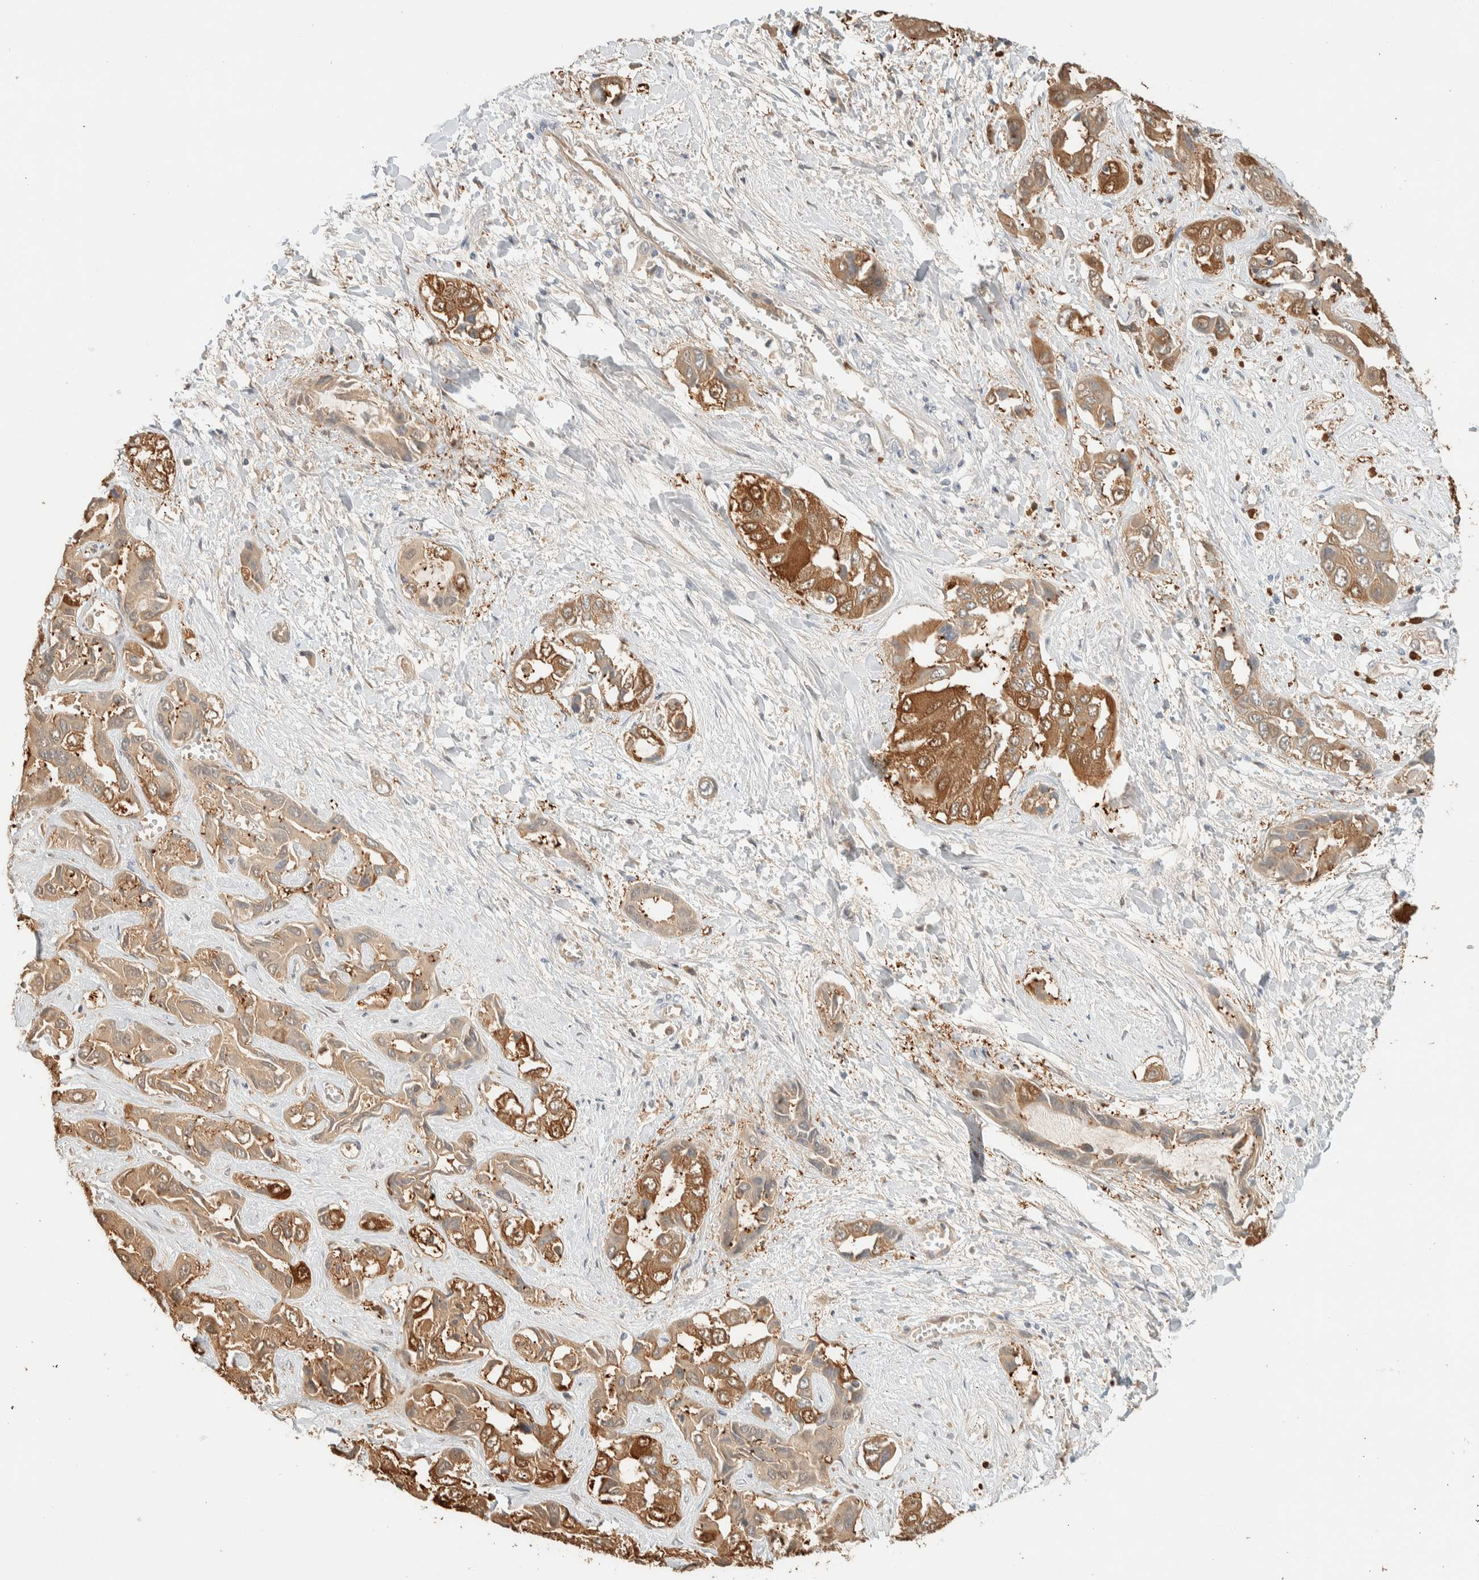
{"staining": {"intensity": "moderate", "quantity": "25%-75%", "location": "cytoplasmic/membranous,nuclear"}, "tissue": "liver cancer", "cell_type": "Tumor cells", "image_type": "cancer", "snomed": [{"axis": "morphology", "description": "Cholangiocarcinoma"}, {"axis": "topography", "description": "Liver"}], "caption": "The image exhibits immunohistochemical staining of liver cancer (cholangiocarcinoma). There is moderate cytoplasmic/membranous and nuclear positivity is seen in approximately 25%-75% of tumor cells.", "gene": "SETD4", "patient": {"sex": "female", "age": 52}}